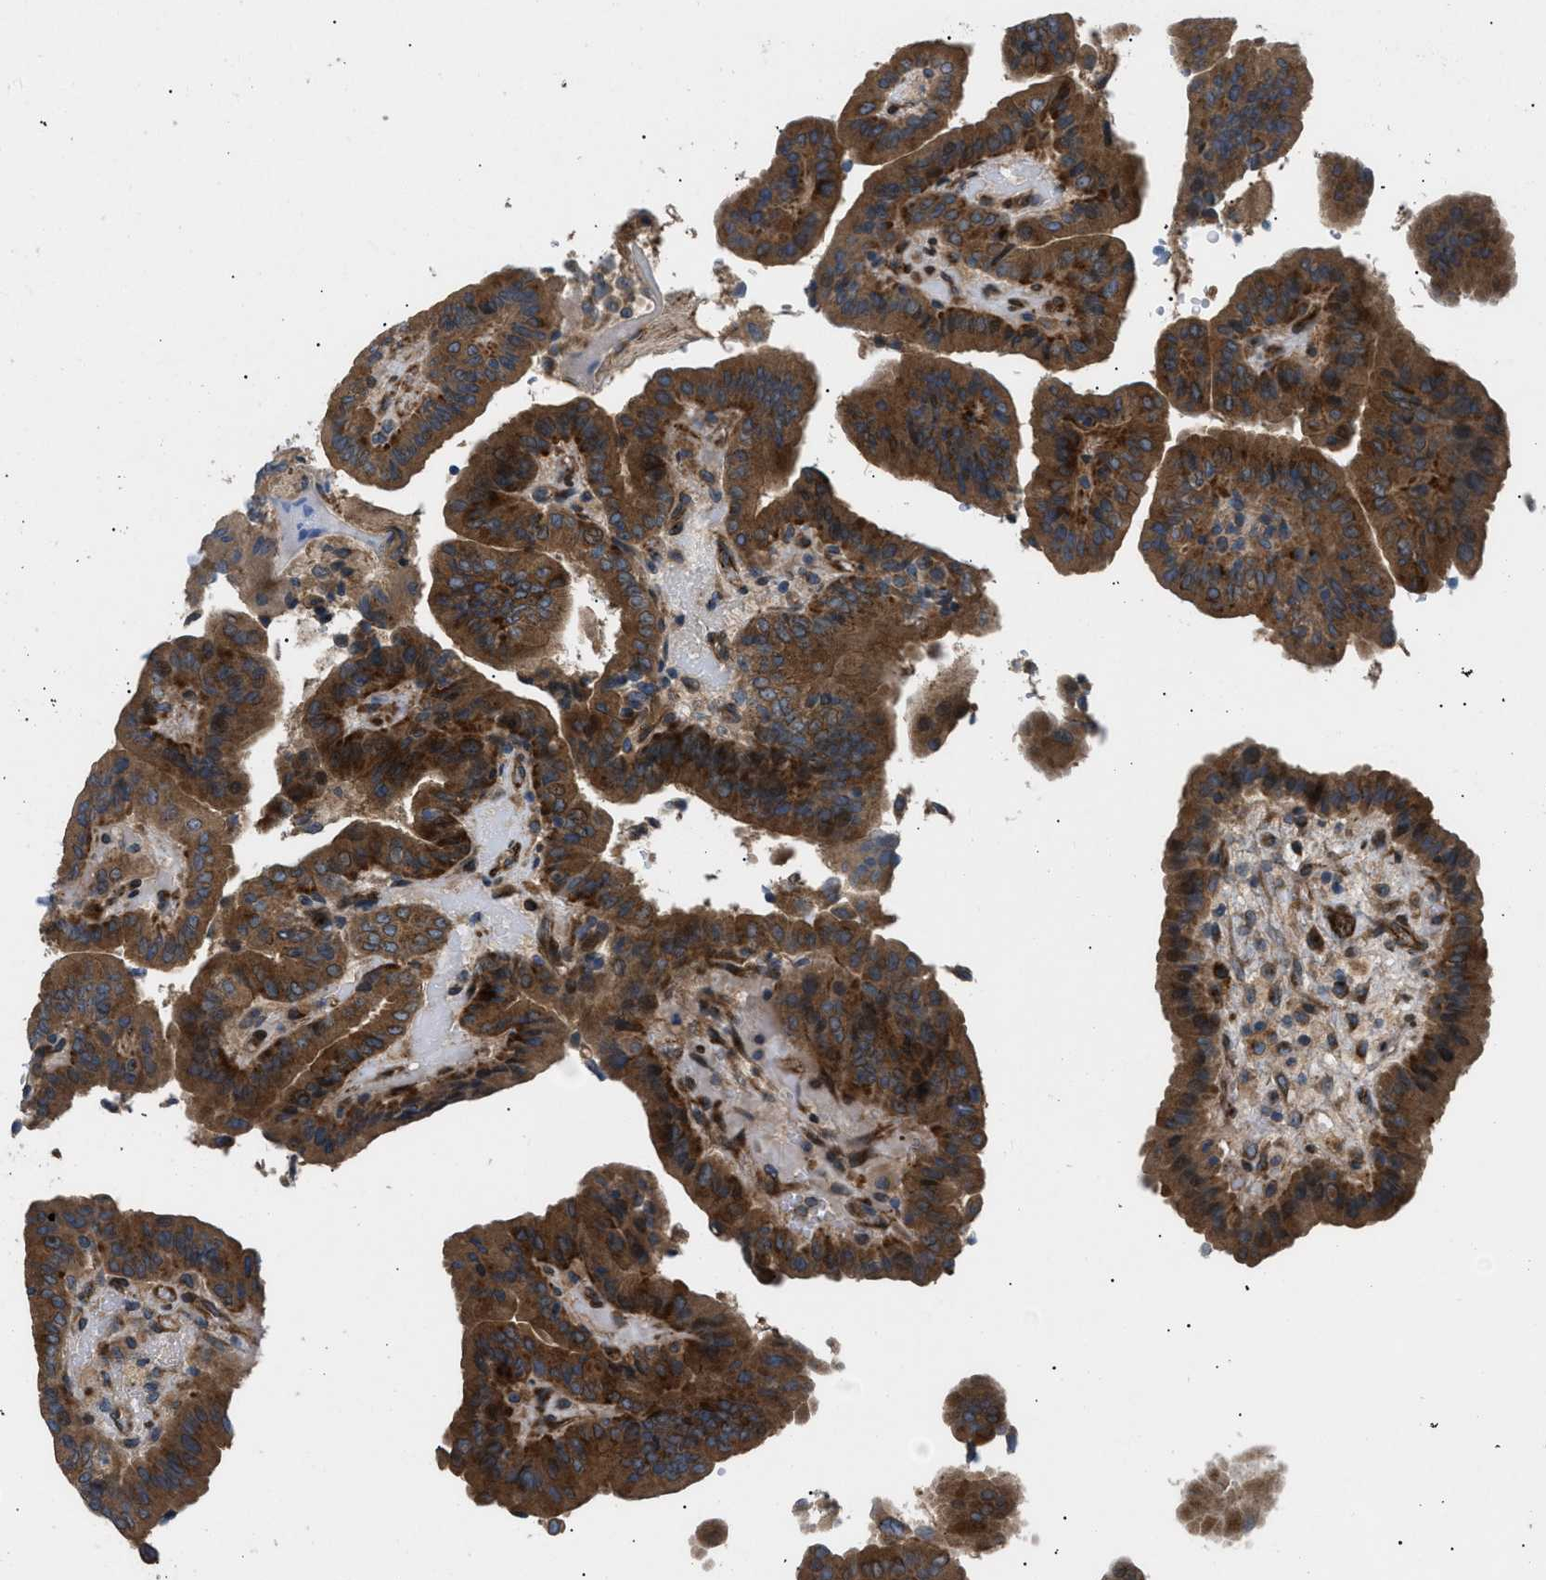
{"staining": {"intensity": "strong", "quantity": ">75%", "location": "cytoplasmic/membranous"}, "tissue": "thyroid cancer", "cell_type": "Tumor cells", "image_type": "cancer", "snomed": [{"axis": "morphology", "description": "Papillary adenocarcinoma, NOS"}, {"axis": "topography", "description": "Thyroid gland"}], "caption": "The image exhibits staining of thyroid cancer (papillary adenocarcinoma), revealing strong cytoplasmic/membranous protein positivity (brown color) within tumor cells.", "gene": "LYSMD3", "patient": {"sex": "male", "age": 33}}